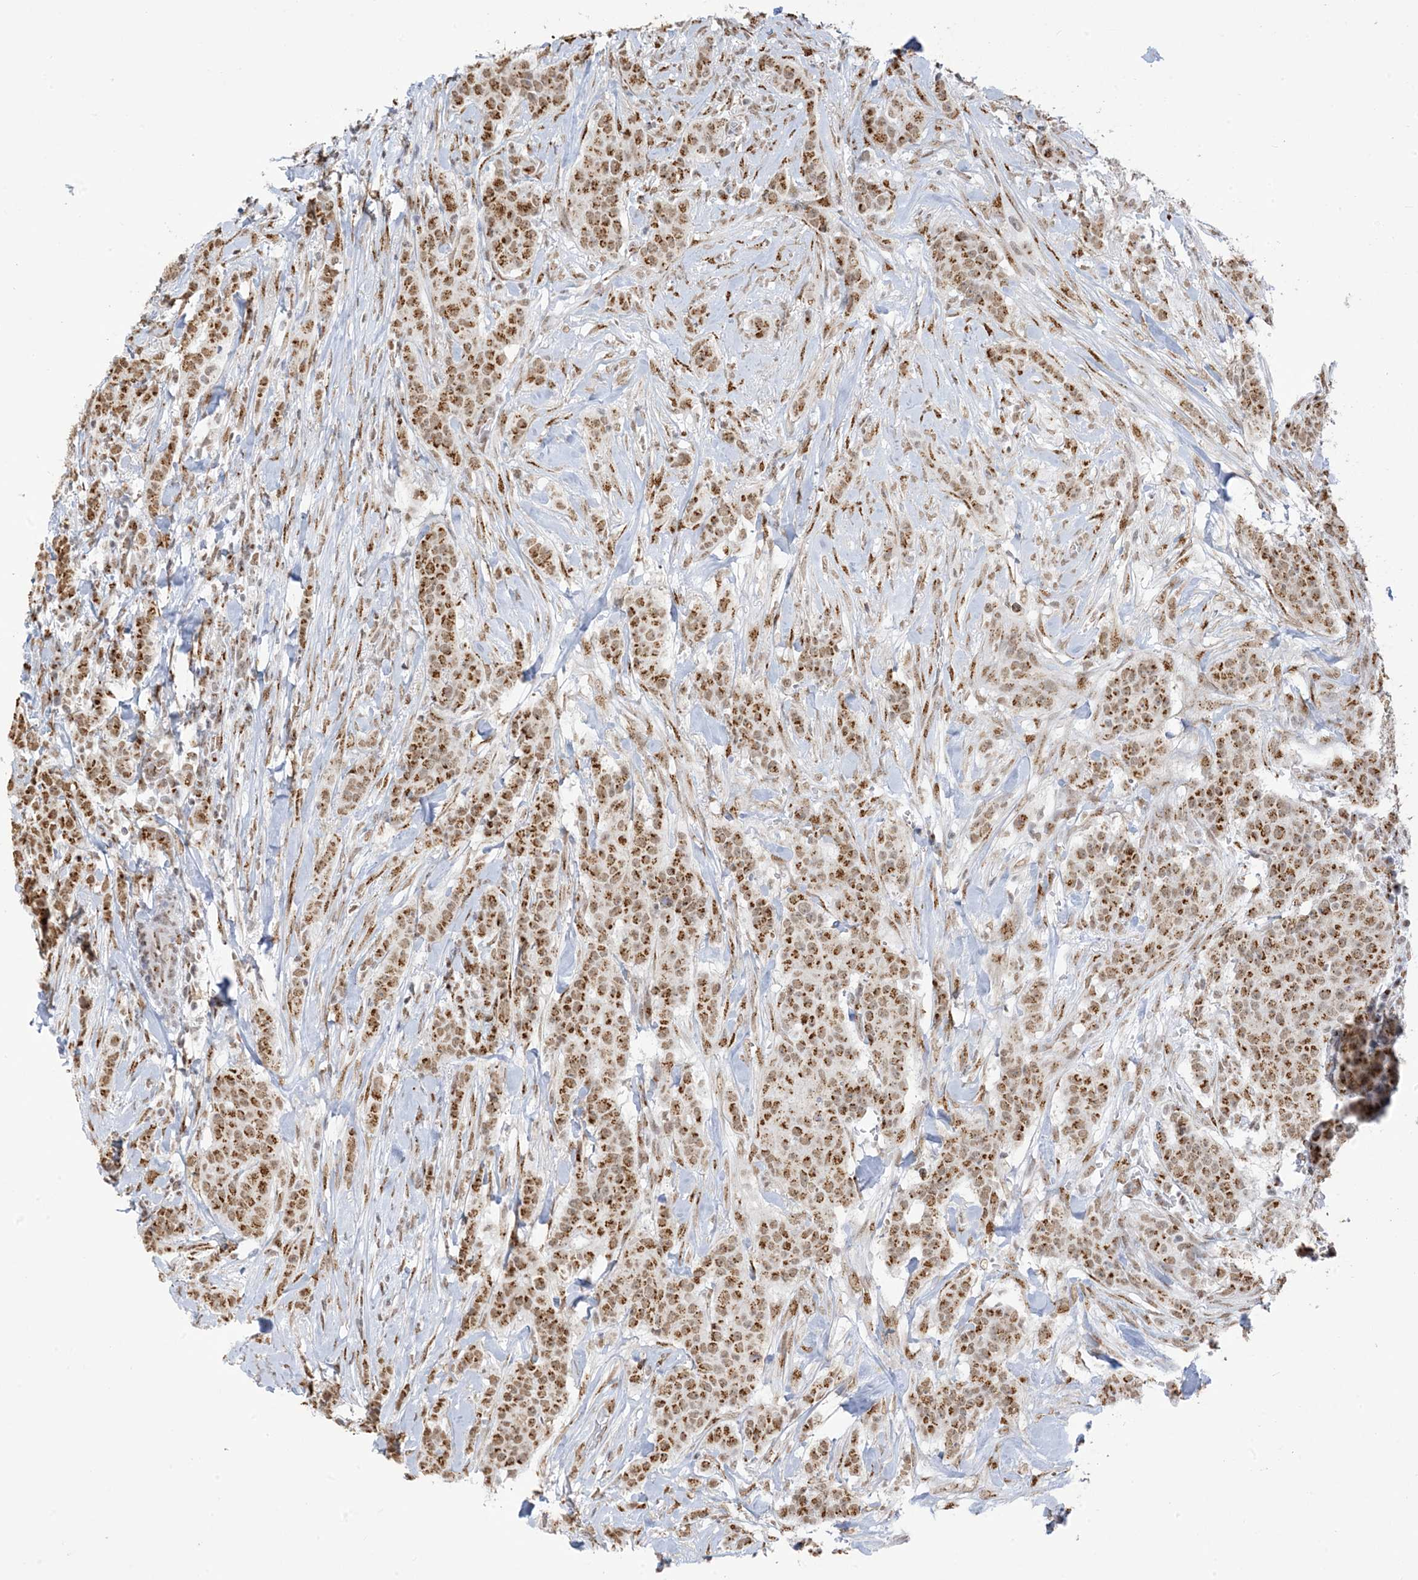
{"staining": {"intensity": "moderate", "quantity": ">75%", "location": "cytoplasmic/membranous,nuclear"}, "tissue": "breast cancer", "cell_type": "Tumor cells", "image_type": "cancer", "snomed": [{"axis": "morphology", "description": "Duct carcinoma"}, {"axis": "topography", "description": "Breast"}], "caption": "There is medium levels of moderate cytoplasmic/membranous and nuclear staining in tumor cells of intraductal carcinoma (breast), as demonstrated by immunohistochemical staining (brown color).", "gene": "GPR107", "patient": {"sex": "female", "age": 40}}